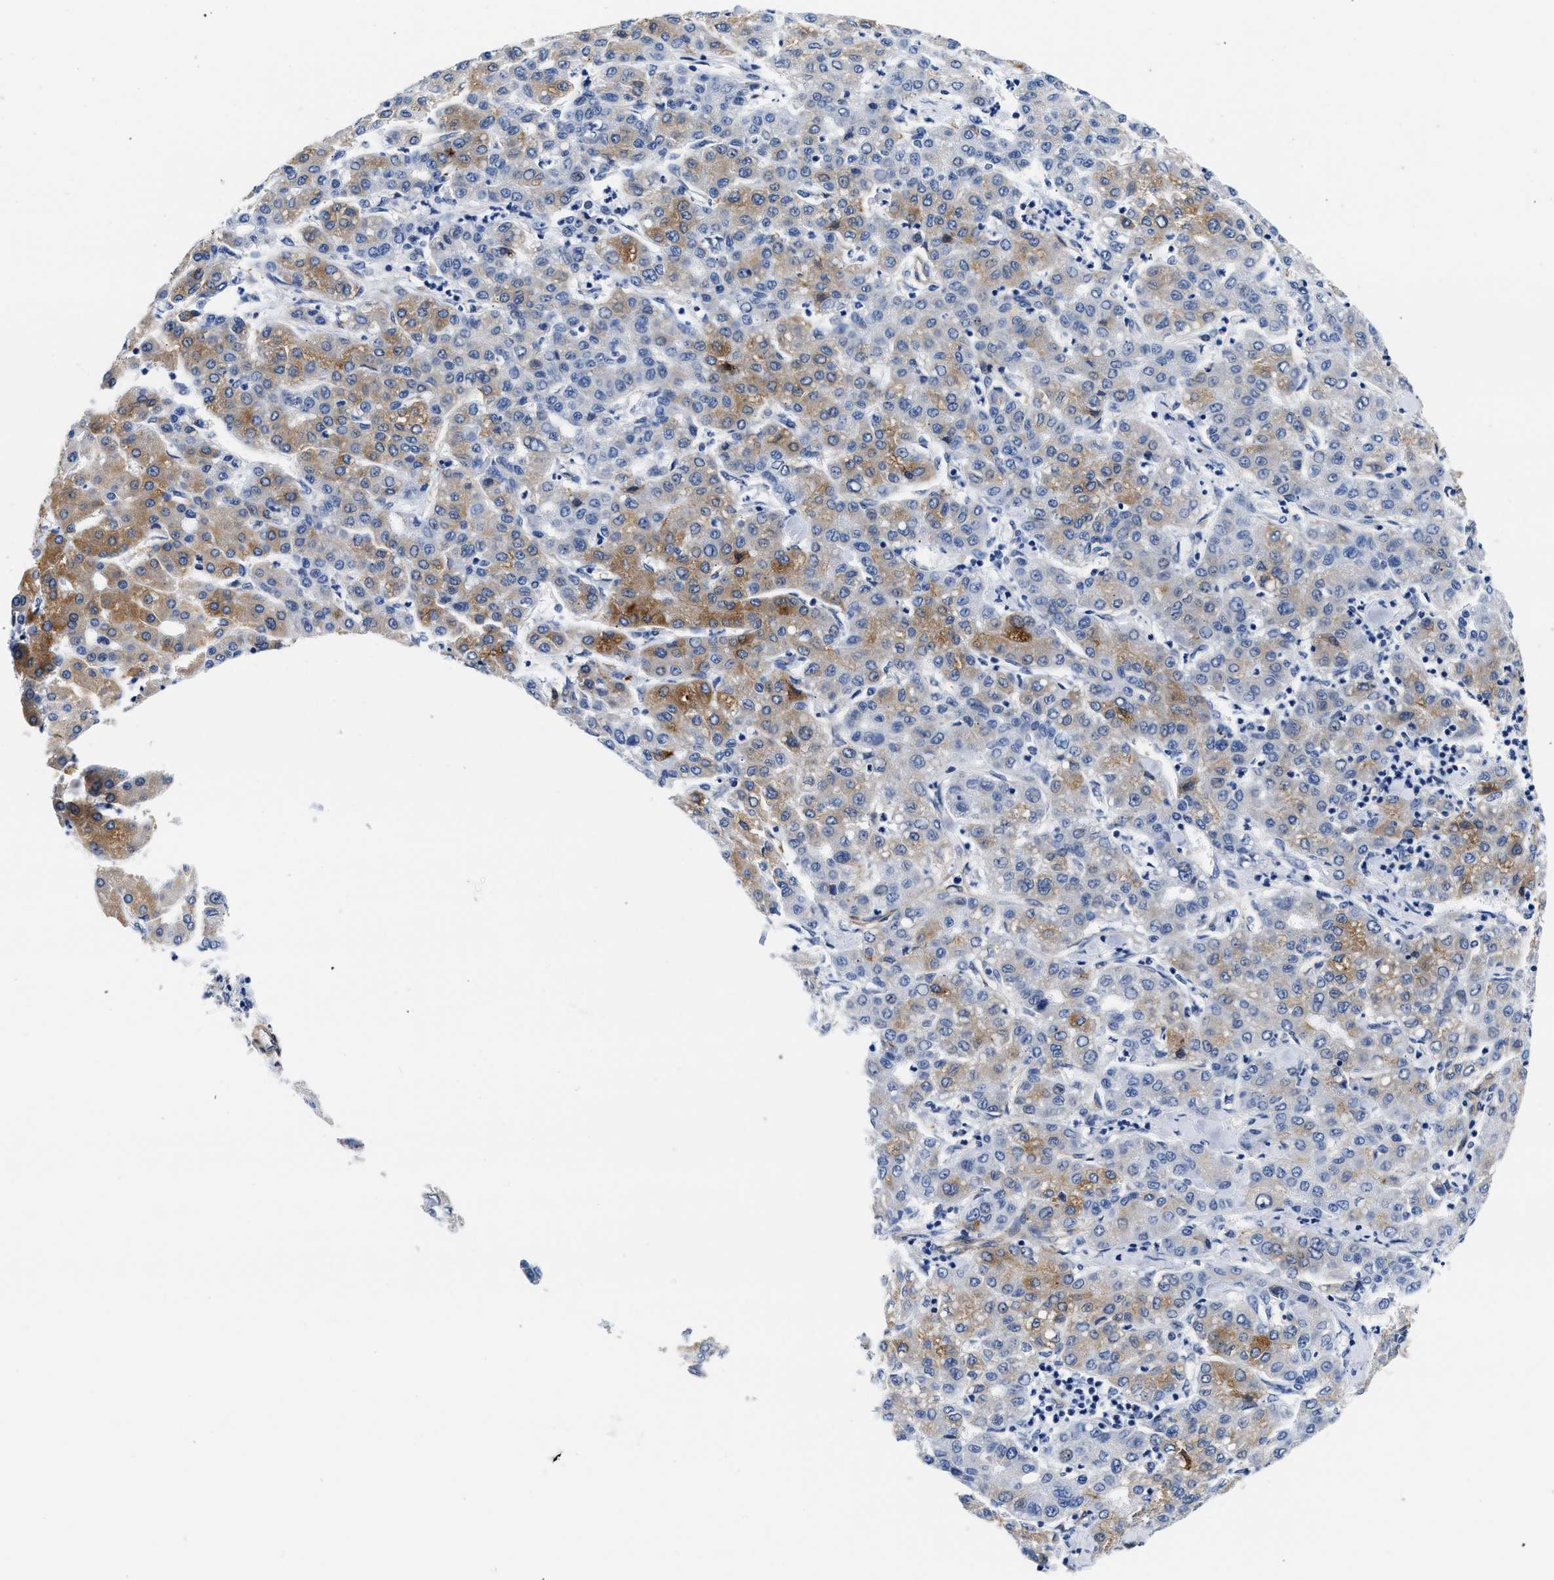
{"staining": {"intensity": "moderate", "quantity": "25%-75%", "location": "cytoplasmic/membranous"}, "tissue": "liver cancer", "cell_type": "Tumor cells", "image_type": "cancer", "snomed": [{"axis": "morphology", "description": "Carcinoma, Hepatocellular, NOS"}, {"axis": "topography", "description": "Liver"}], "caption": "Liver hepatocellular carcinoma was stained to show a protein in brown. There is medium levels of moderate cytoplasmic/membranous expression in about 25%-75% of tumor cells.", "gene": "TRIM29", "patient": {"sex": "male", "age": 65}}